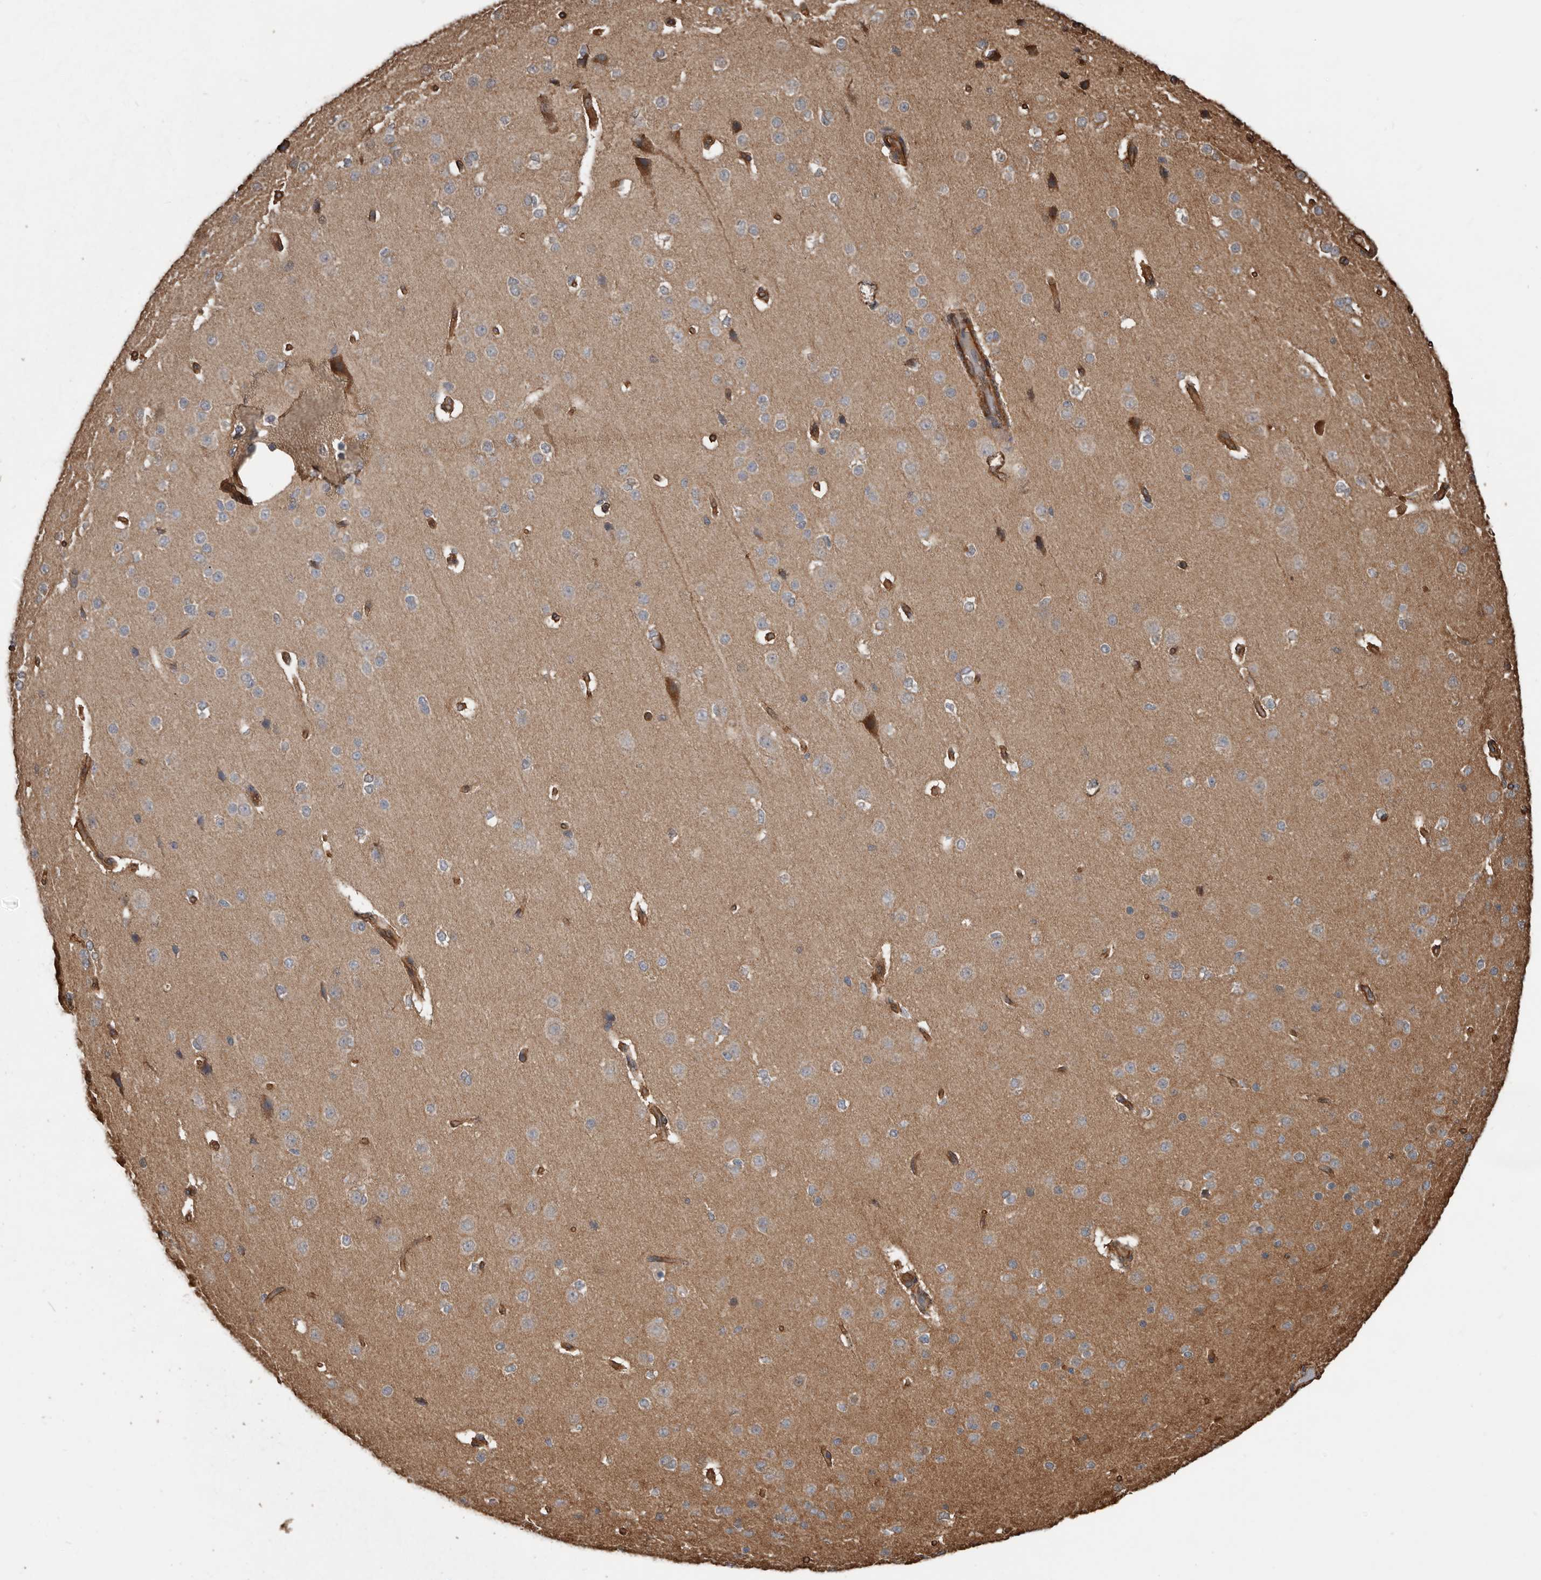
{"staining": {"intensity": "moderate", "quantity": ">75%", "location": "cytoplasmic/membranous"}, "tissue": "cerebral cortex", "cell_type": "Endothelial cells", "image_type": "normal", "snomed": [{"axis": "morphology", "description": "Normal tissue, NOS"}, {"axis": "morphology", "description": "Developmental malformation"}, {"axis": "topography", "description": "Cerebral cortex"}], "caption": "High-power microscopy captured an IHC image of benign cerebral cortex, revealing moderate cytoplasmic/membranous expression in about >75% of endothelial cells.", "gene": "YOD1", "patient": {"sex": "female", "age": 30}}